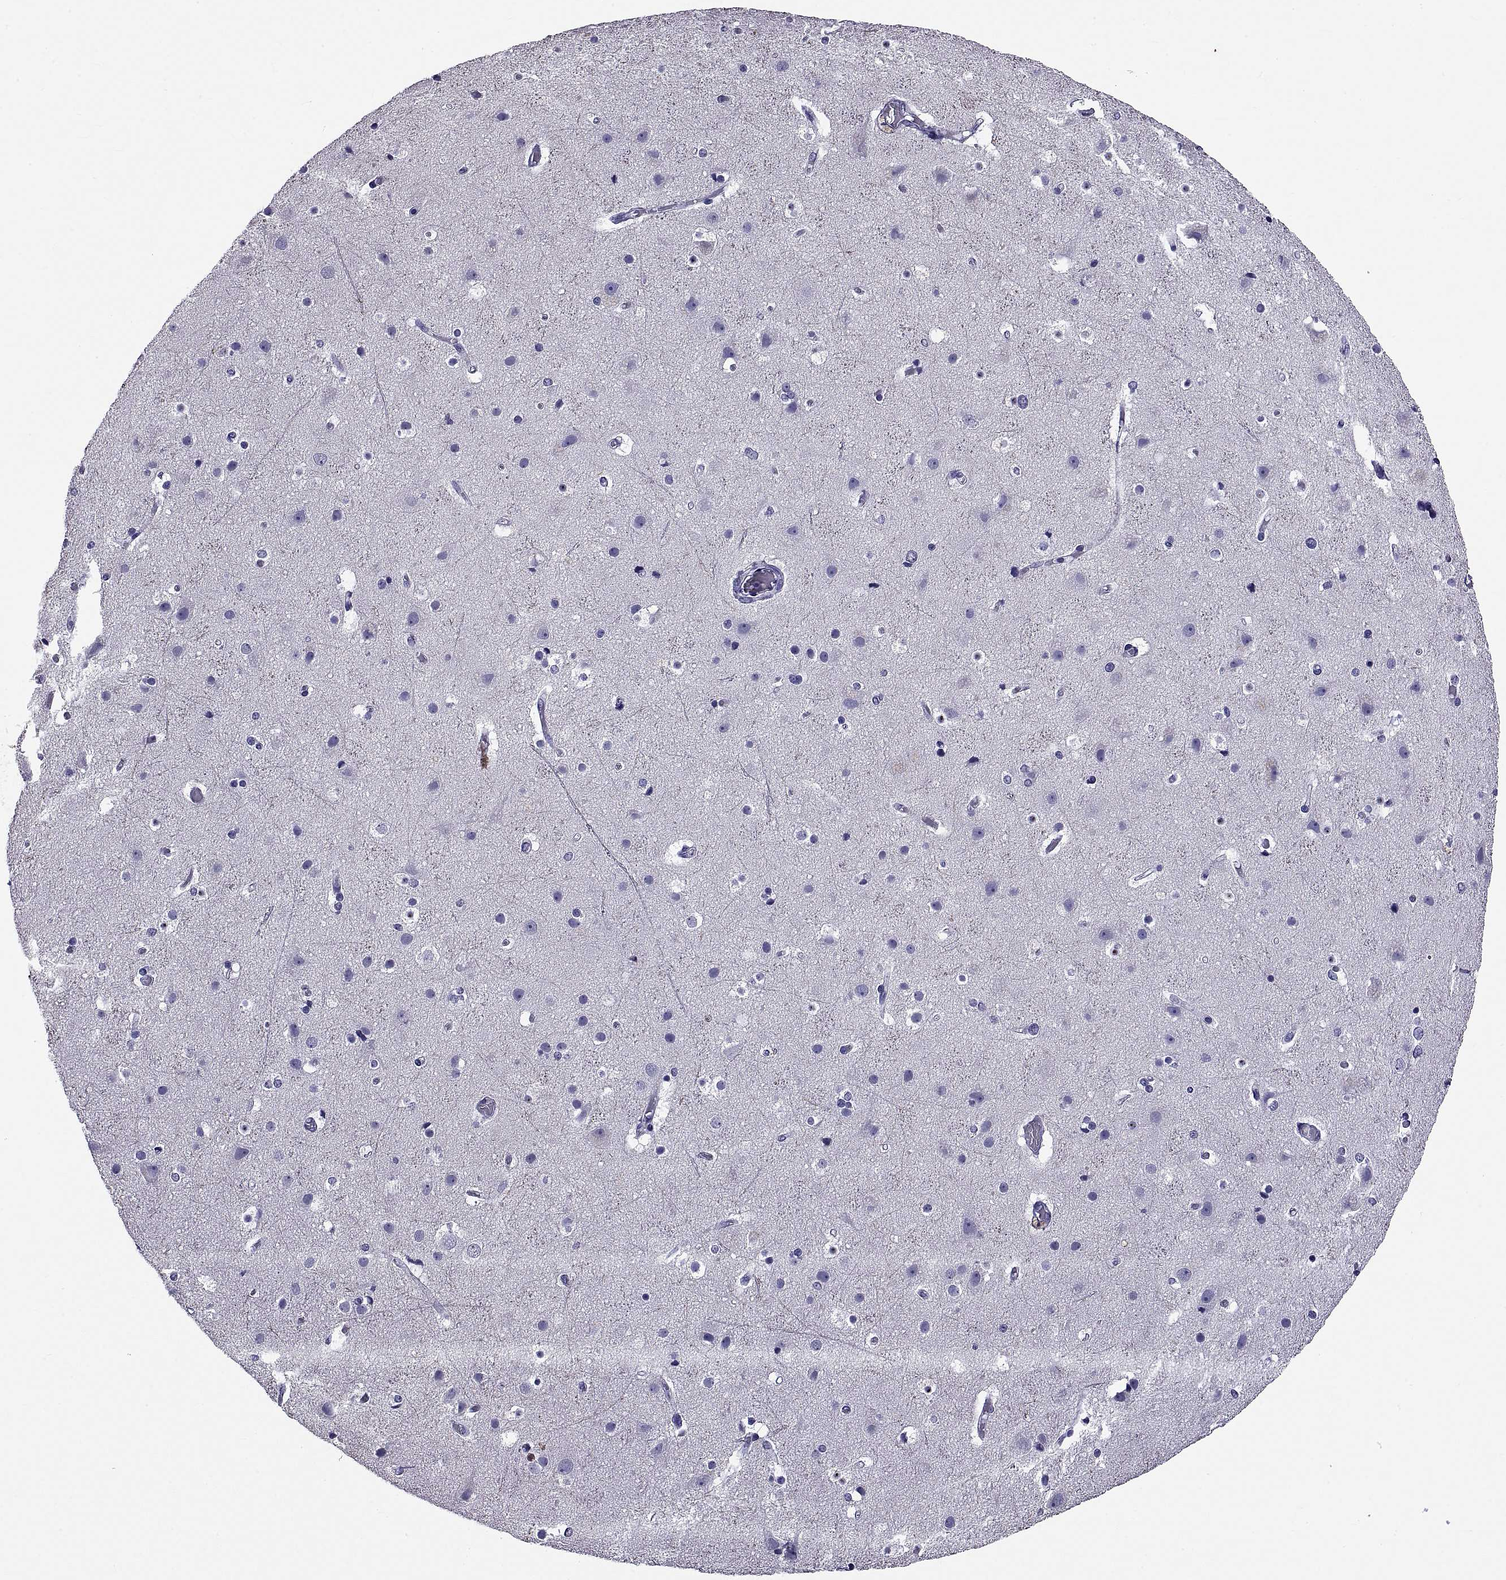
{"staining": {"intensity": "negative", "quantity": "none", "location": "none"}, "tissue": "cerebral cortex", "cell_type": "Endothelial cells", "image_type": "normal", "snomed": [{"axis": "morphology", "description": "Normal tissue, NOS"}, {"axis": "topography", "description": "Cerebral cortex"}], "caption": "Micrograph shows no significant protein positivity in endothelial cells of unremarkable cerebral cortex. The staining was performed using DAB (3,3'-diaminobenzidine) to visualize the protein expression in brown, while the nuclei were stained in blue with hematoxylin (Magnification: 20x).", "gene": "TGFBR3L", "patient": {"sex": "female", "age": 52}}